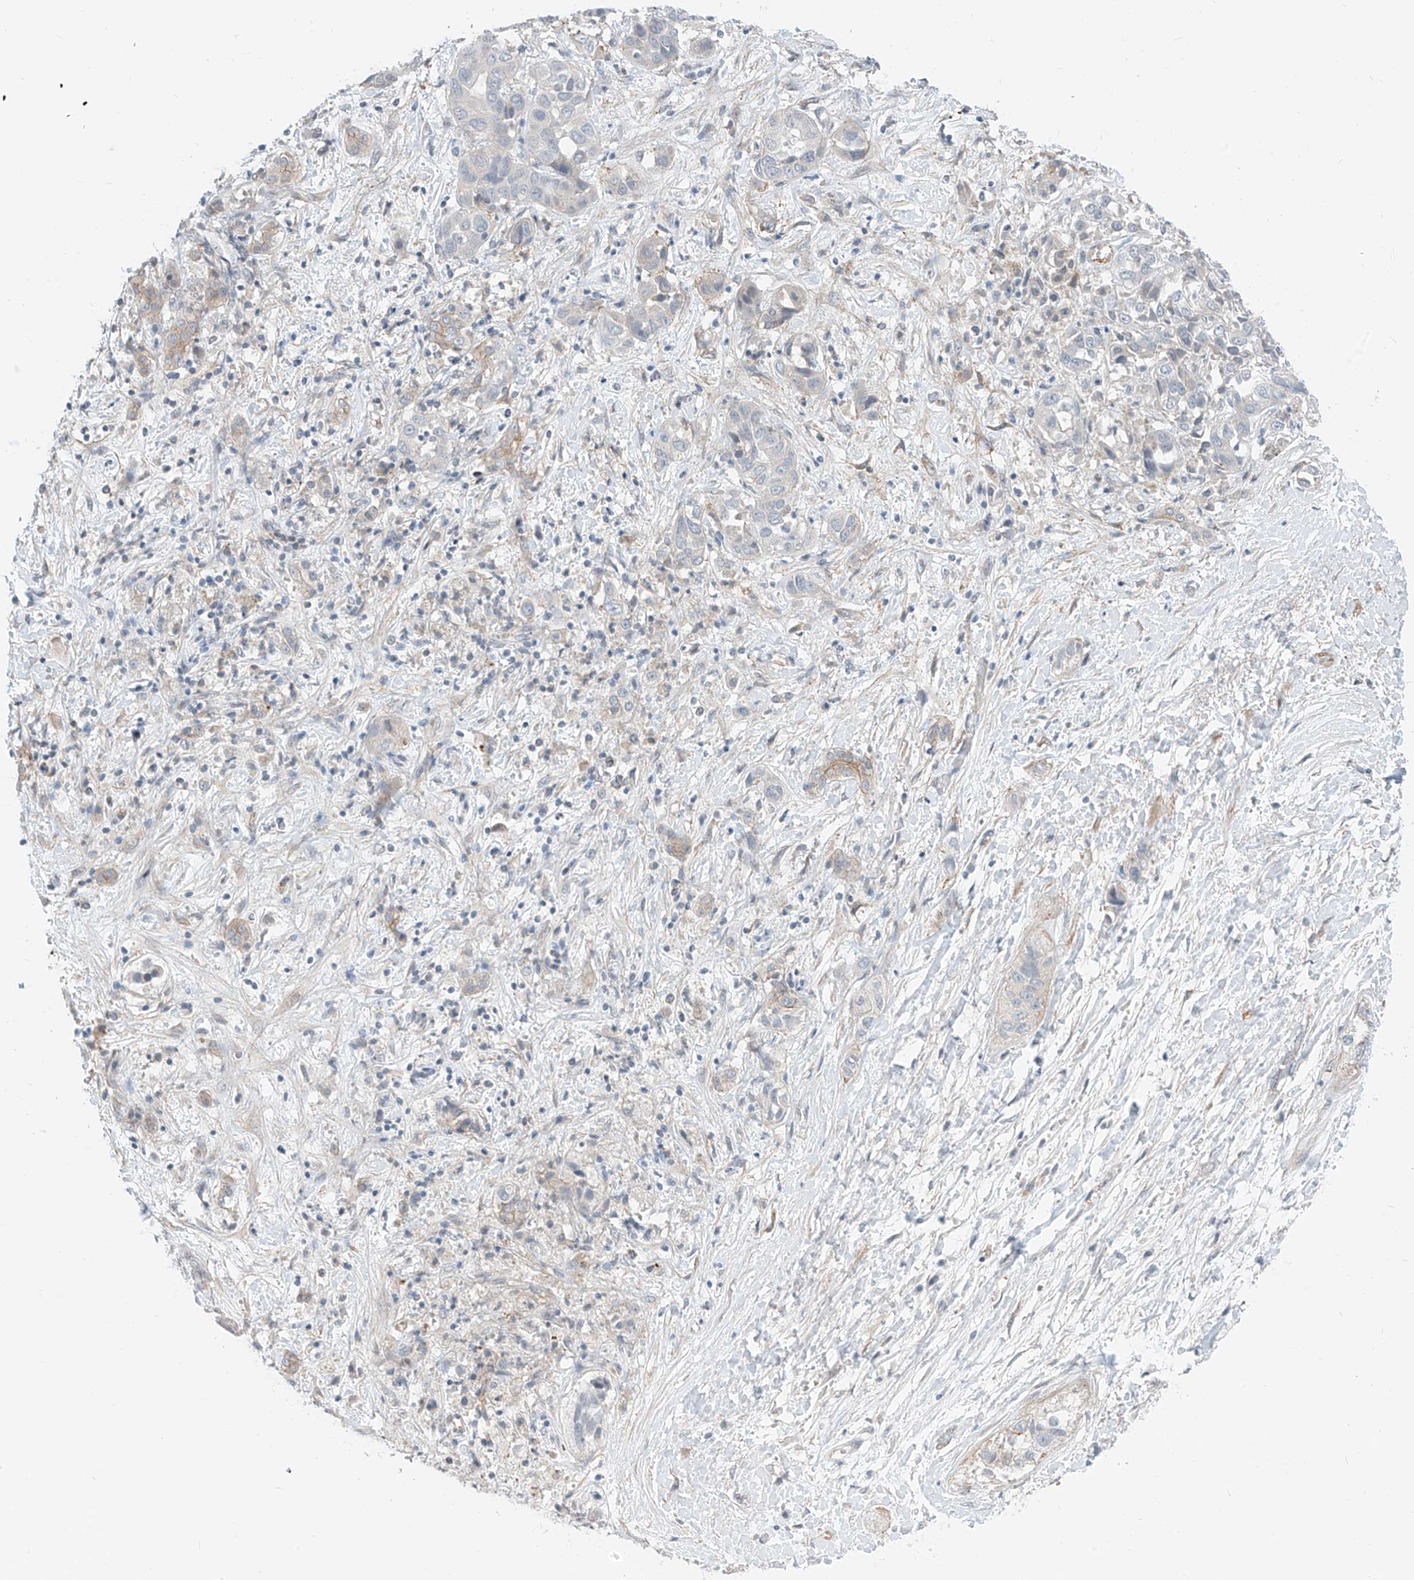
{"staining": {"intensity": "negative", "quantity": "none", "location": "none"}, "tissue": "liver cancer", "cell_type": "Tumor cells", "image_type": "cancer", "snomed": [{"axis": "morphology", "description": "Cholangiocarcinoma"}, {"axis": "topography", "description": "Liver"}], "caption": "Tumor cells show no significant expression in cholangiocarcinoma (liver). (Brightfield microscopy of DAB IHC at high magnification).", "gene": "ABLIM2", "patient": {"sex": "female", "age": 52}}